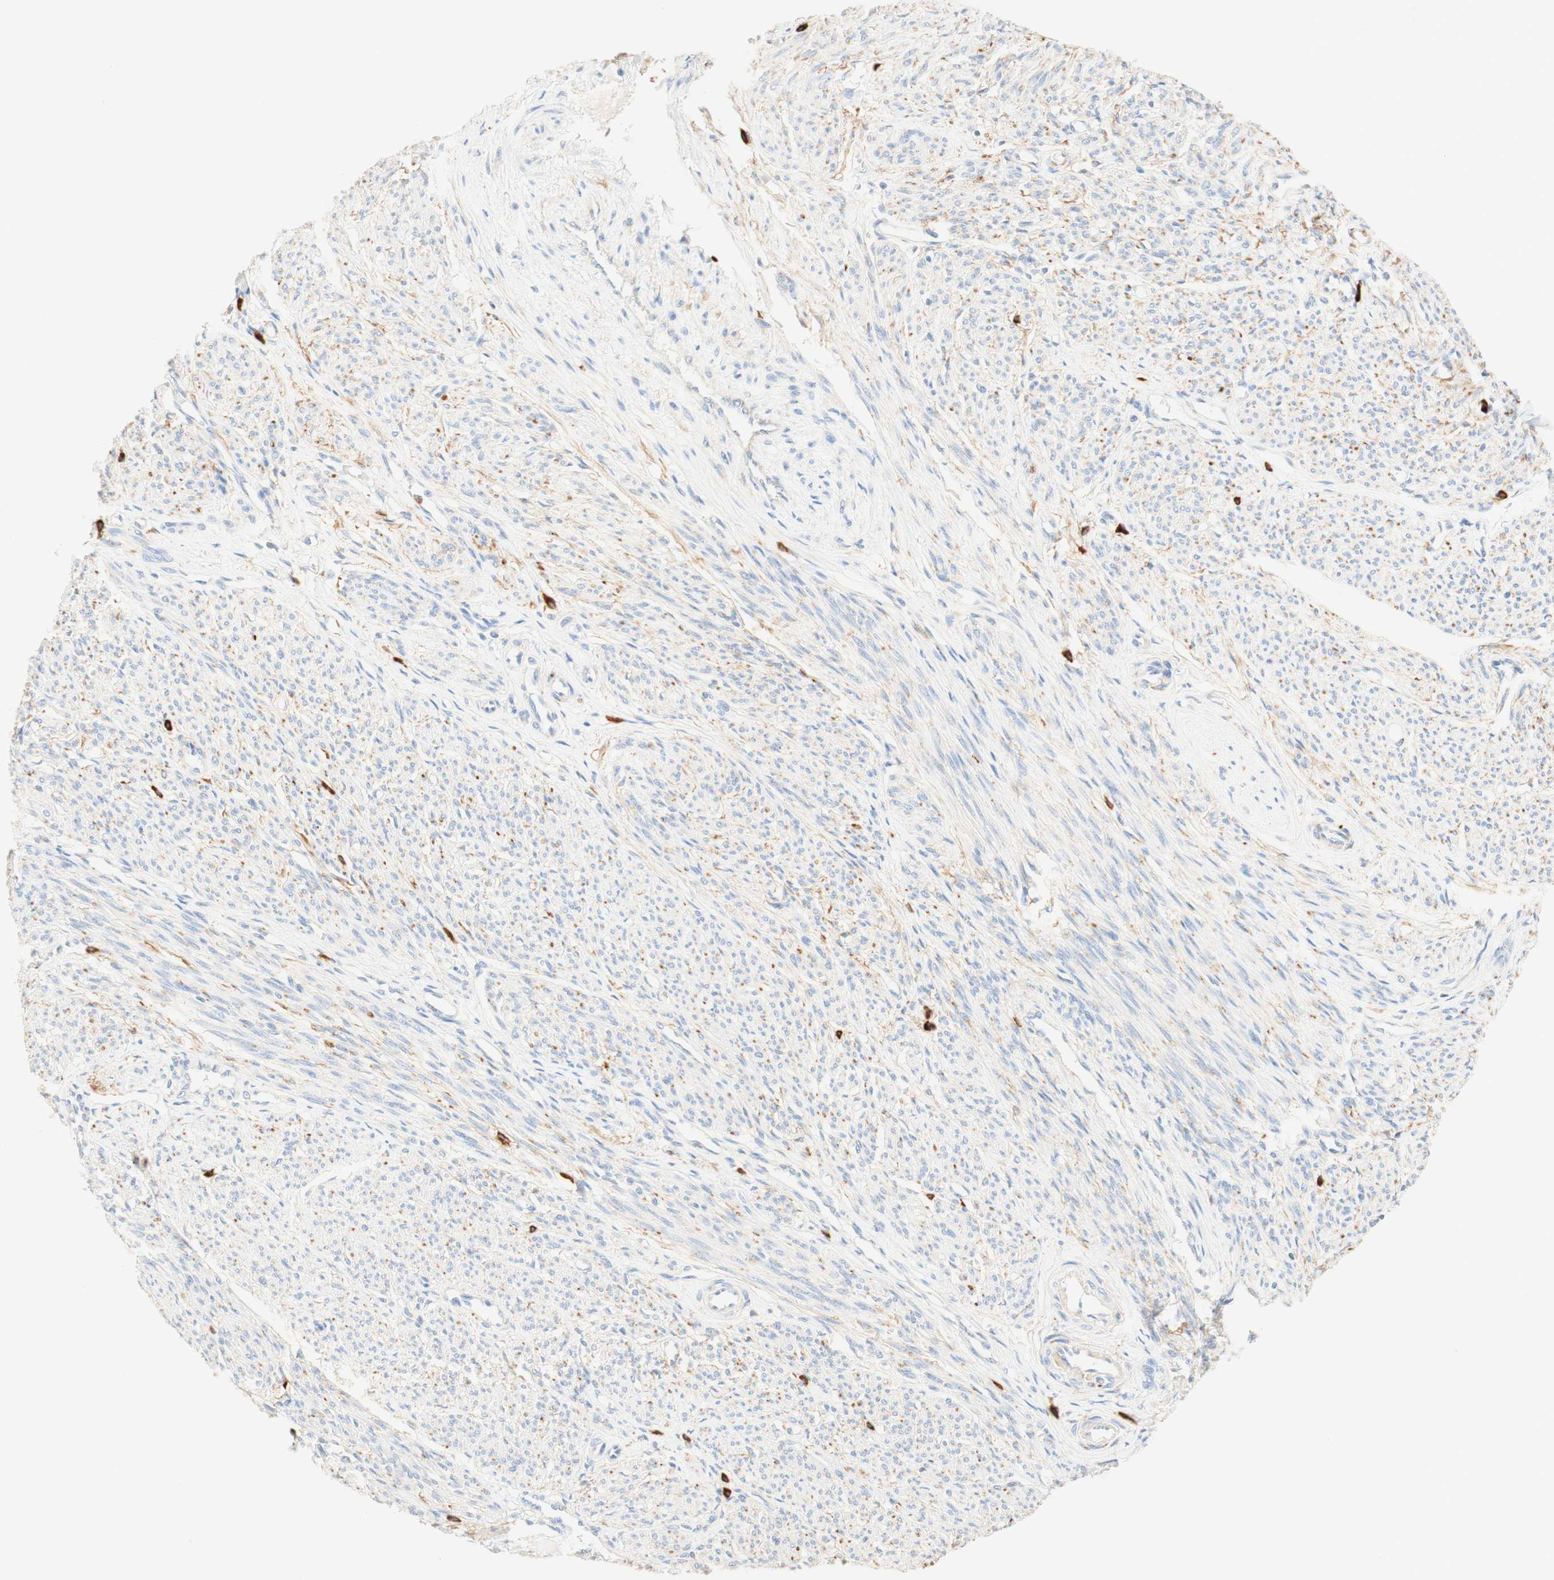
{"staining": {"intensity": "negative", "quantity": "none", "location": "none"}, "tissue": "smooth muscle", "cell_type": "Smooth muscle cells", "image_type": "normal", "snomed": [{"axis": "morphology", "description": "Normal tissue, NOS"}, {"axis": "topography", "description": "Smooth muscle"}], "caption": "Photomicrograph shows no significant protein expression in smooth muscle cells of unremarkable smooth muscle.", "gene": "CD63", "patient": {"sex": "female", "age": 65}}